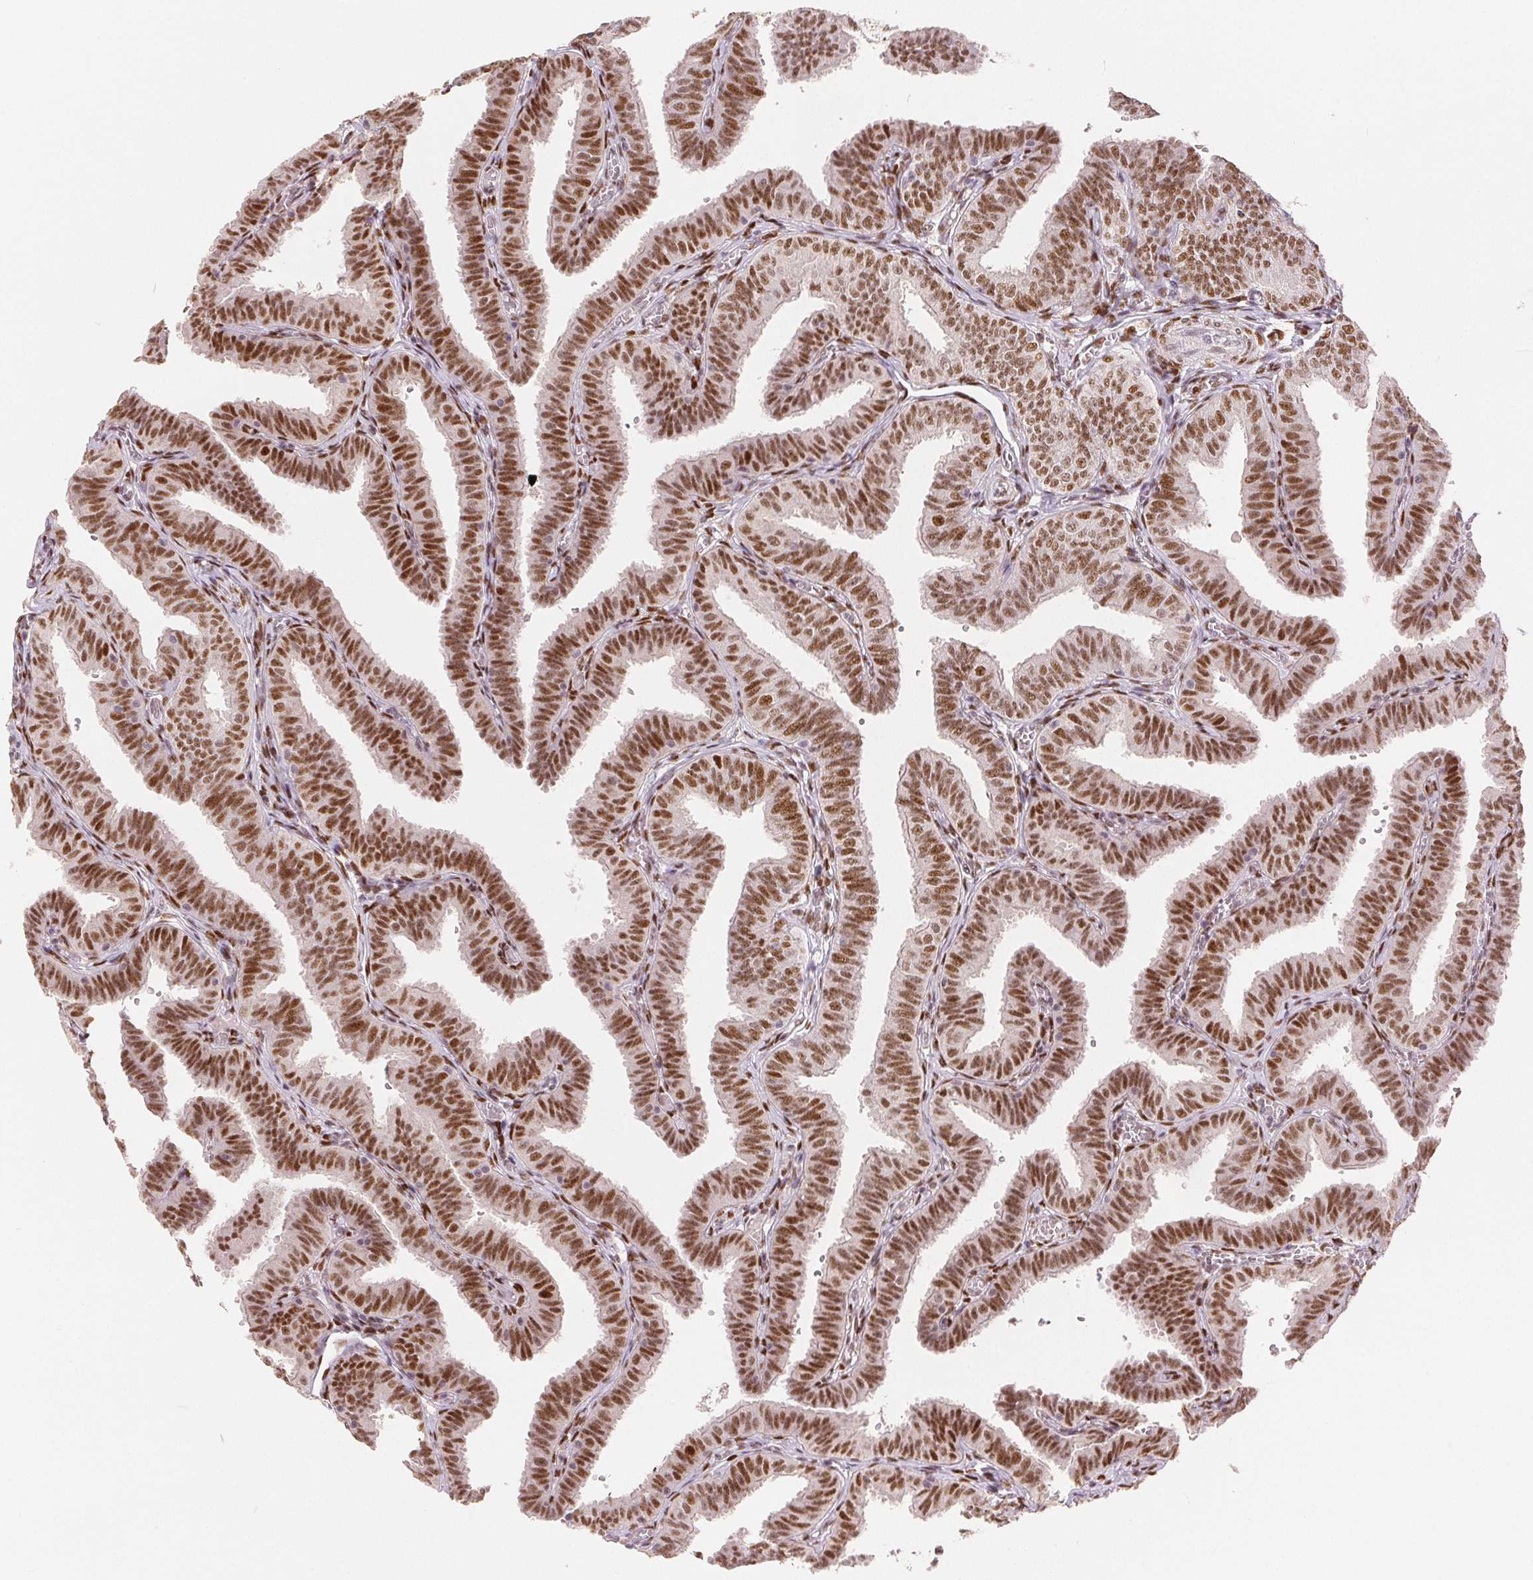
{"staining": {"intensity": "moderate", "quantity": ">75%", "location": "nuclear"}, "tissue": "fallopian tube", "cell_type": "Glandular cells", "image_type": "normal", "snomed": [{"axis": "morphology", "description": "Normal tissue, NOS"}, {"axis": "topography", "description": "Fallopian tube"}], "caption": "IHC micrograph of normal fallopian tube: human fallopian tube stained using immunohistochemistry demonstrates medium levels of moderate protein expression localized specifically in the nuclear of glandular cells, appearing as a nuclear brown color.", "gene": "ZNF703", "patient": {"sex": "female", "age": 25}}